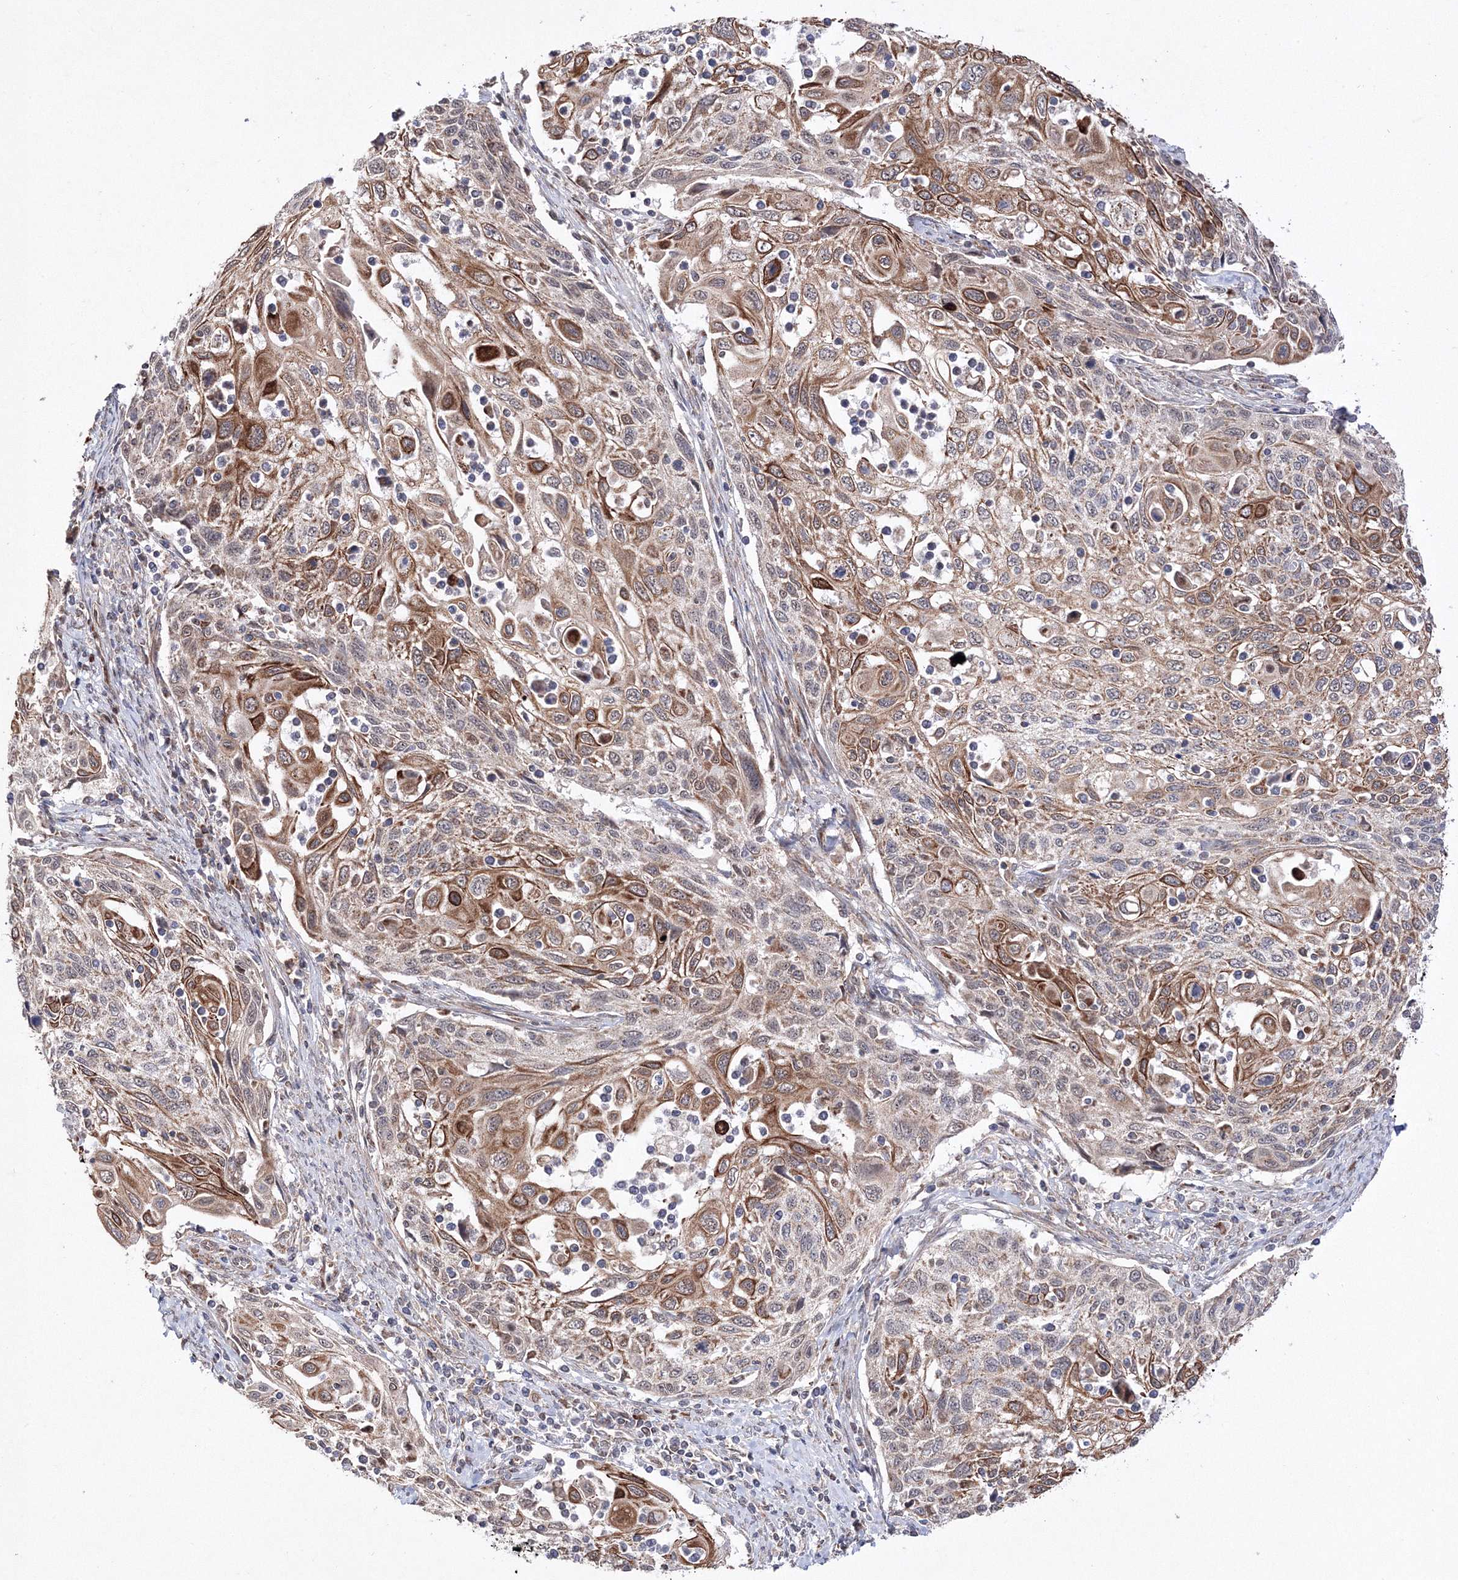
{"staining": {"intensity": "moderate", "quantity": "25%-75%", "location": "cytoplasmic/membranous"}, "tissue": "cervical cancer", "cell_type": "Tumor cells", "image_type": "cancer", "snomed": [{"axis": "morphology", "description": "Squamous cell carcinoma, NOS"}, {"axis": "topography", "description": "Cervix"}], "caption": "A brown stain highlights moderate cytoplasmic/membranous positivity of a protein in squamous cell carcinoma (cervical) tumor cells. Using DAB (3,3'-diaminobenzidine) (brown) and hematoxylin (blue) stains, captured at high magnification using brightfield microscopy.", "gene": "DALRD3", "patient": {"sex": "female", "age": 70}}